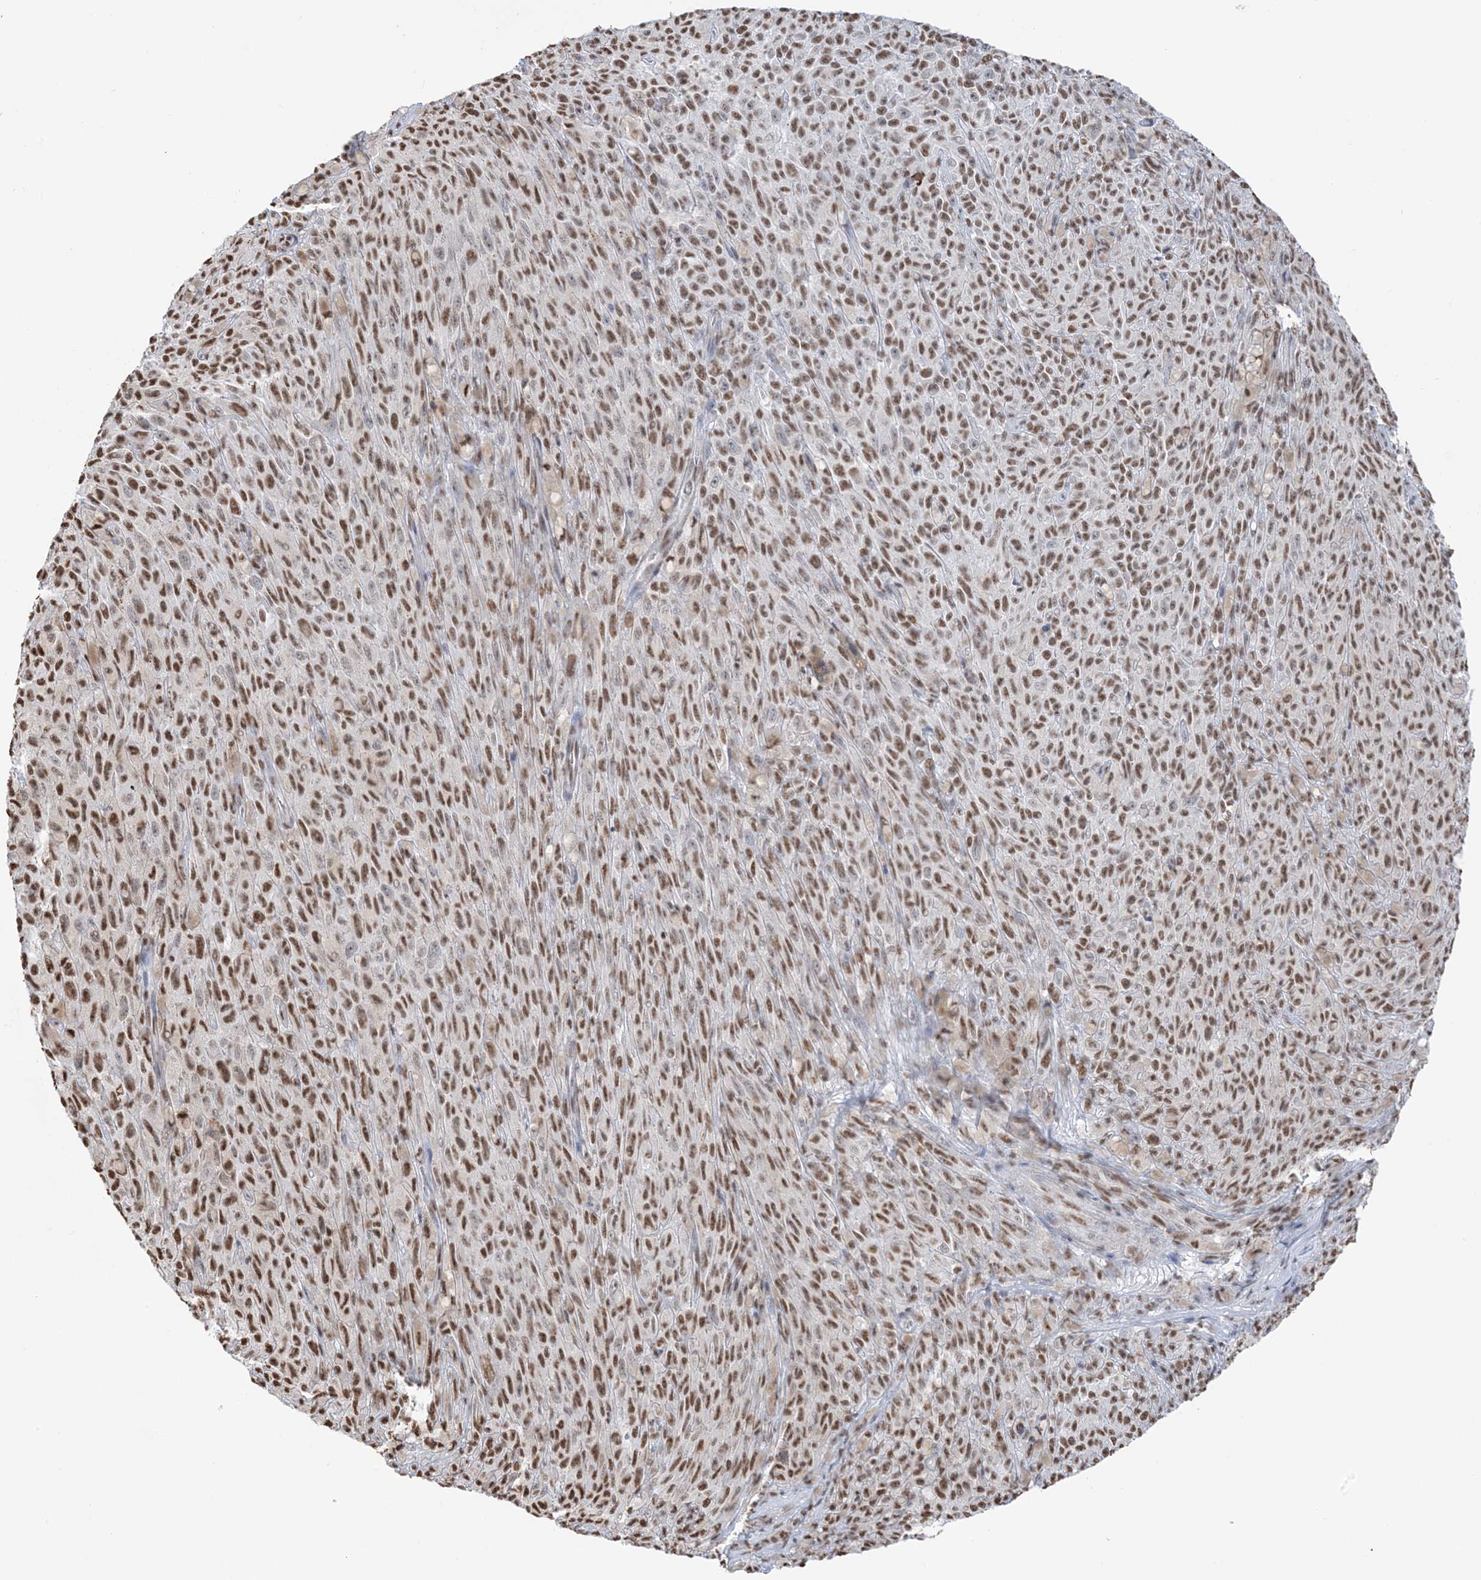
{"staining": {"intensity": "moderate", "quantity": ">75%", "location": "nuclear"}, "tissue": "melanoma", "cell_type": "Tumor cells", "image_type": "cancer", "snomed": [{"axis": "morphology", "description": "Malignant melanoma, NOS"}, {"axis": "topography", "description": "Skin"}], "caption": "Melanoma stained with a protein marker shows moderate staining in tumor cells.", "gene": "ZNF792", "patient": {"sex": "female", "age": 82}}